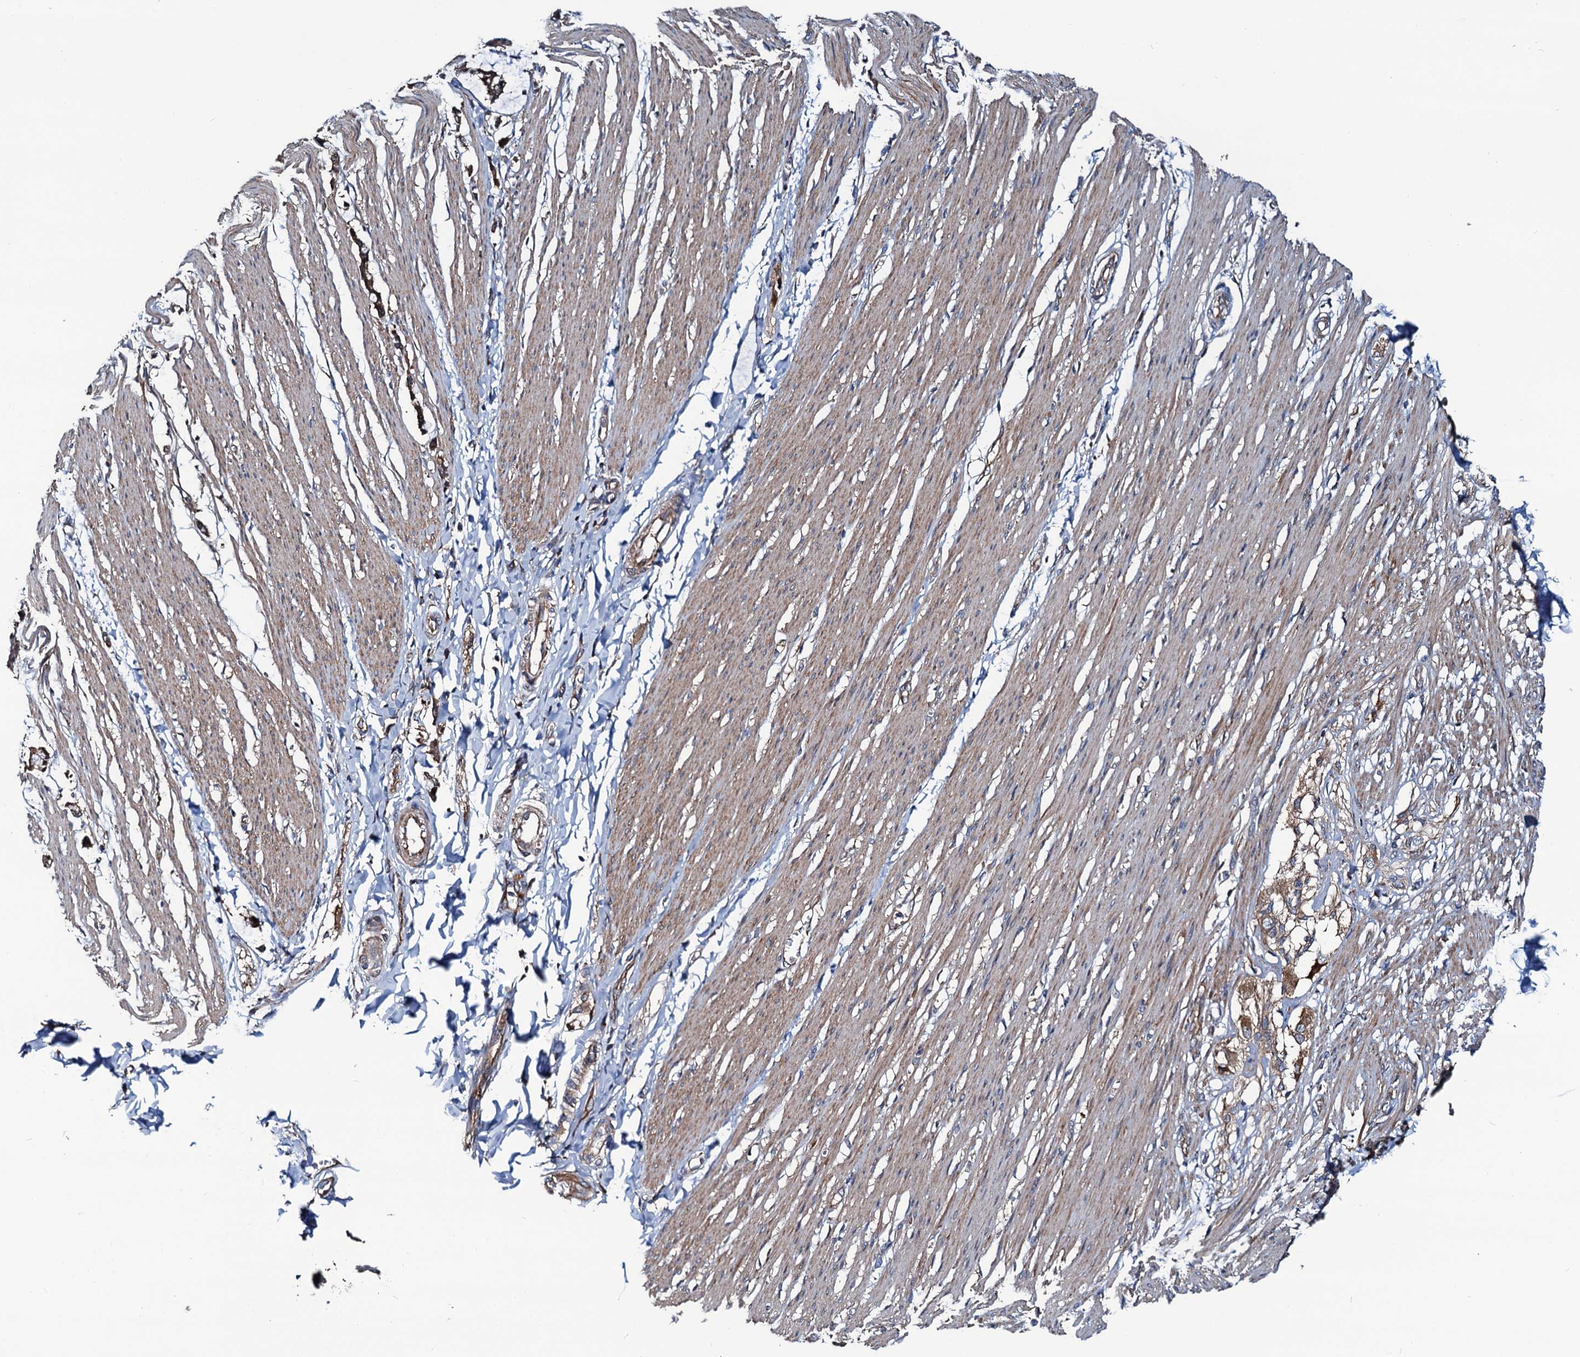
{"staining": {"intensity": "moderate", "quantity": ">75%", "location": "cytoplasmic/membranous"}, "tissue": "smooth muscle", "cell_type": "Smooth muscle cells", "image_type": "normal", "snomed": [{"axis": "morphology", "description": "Normal tissue, NOS"}, {"axis": "morphology", "description": "Adenocarcinoma, NOS"}, {"axis": "topography", "description": "Colon"}, {"axis": "topography", "description": "Peripheral nerve tissue"}], "caption": "Immunohistochemistry (IHC) (DAB (3,3'-diaminobenzidine)) staining of benign smooth muscle displays moderate cytoplasmic/membranous protein positivity in approximately >75% of smooth muscle cells. Using DAB (3,3'-diaminobenzidine) (brown) and hematoxylin (blue) stains, captured at high magnification using brightfield microscopy.", "gene": "NEK1", "patient": {"sex": "male", "age": 14}}